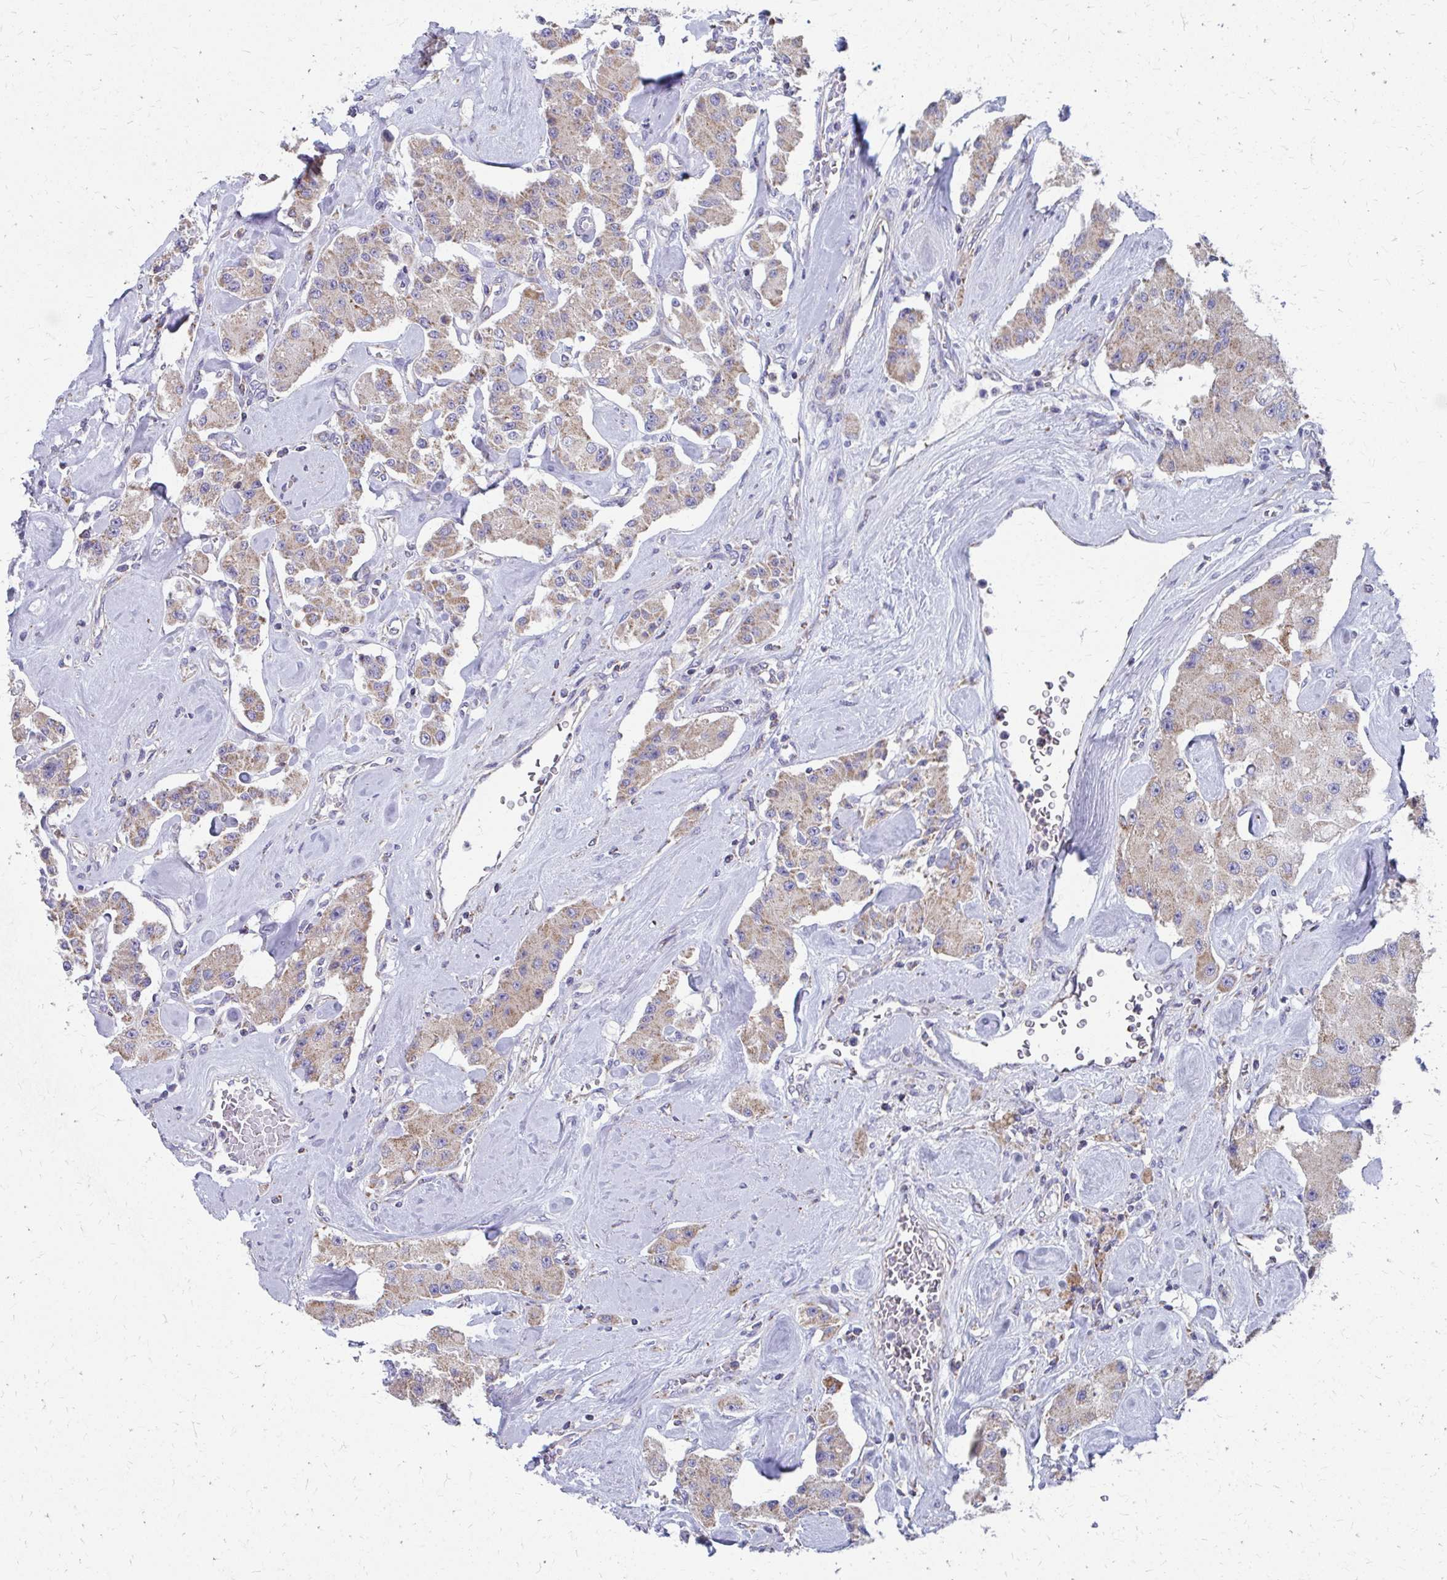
{"staining": {"intensity": "weak", "quantity": ">75%", "location": "cytoplasmic/membranous"}, "tissue": "carcinoid", "cell_type": "Tumor cells", "image_type": "cancer", "snomed": [{"axis": "morphology", "description": "Carcinoid, malignant, NOS"}, {"axis": "topography", "description": "Pancreas"}], "caption": "A brown stain labels weak cytoplasmic/membranous positivity of a protein in human carcinoid tumor cells.", "gene": "RCC1L", "patient": {"sex": "male", "age": 41}}